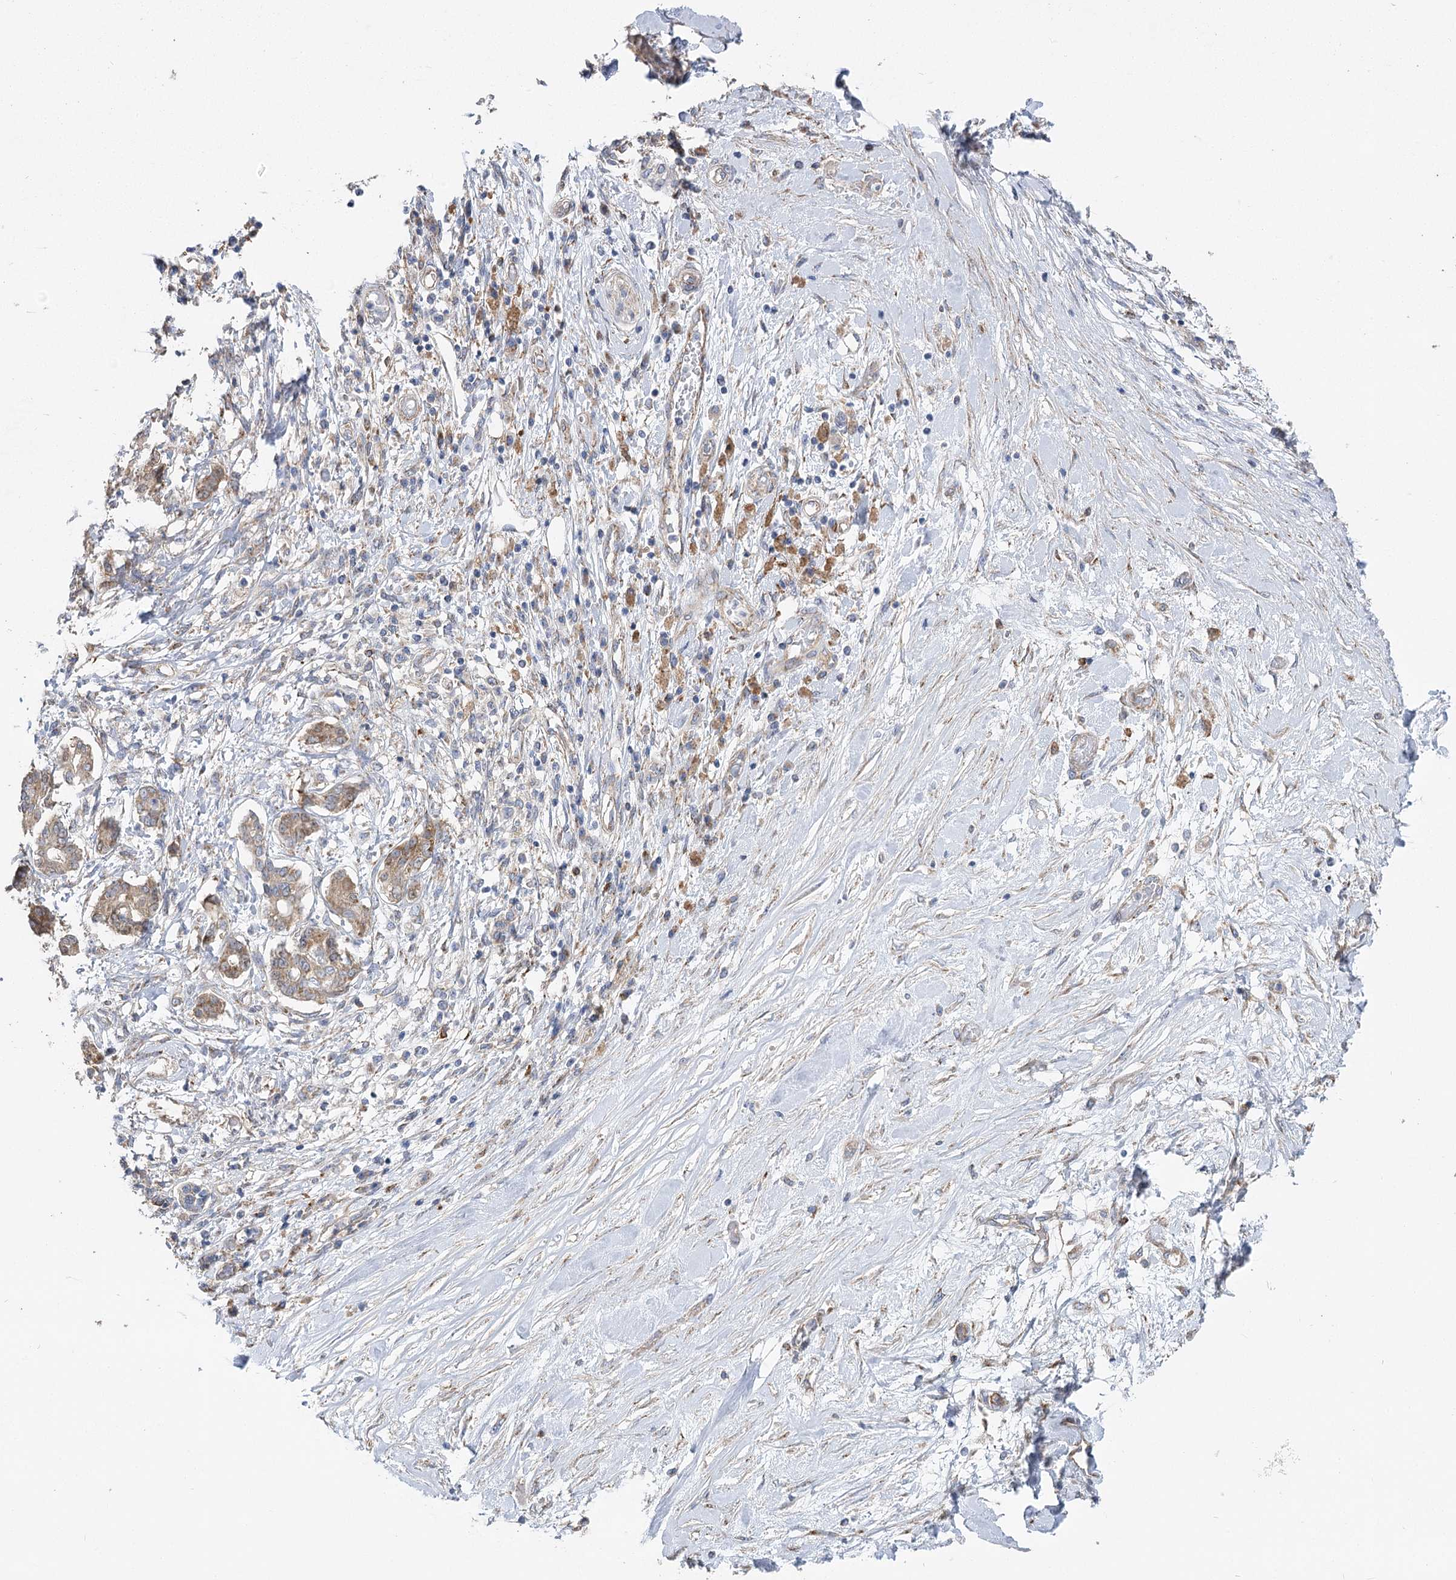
{"staining": {"intensity": "weak", "quantity": ">75%", "location": "cytoplasmic/membranous"}, "tissue": "pancreatic cancer", "cell_type": "Tumor cells", "image_type": "cancer", "snomed": [{"axis": "morphology", "description": "Inflammation, NOS"}, {"axis": "morphology", "description": "Adenocarcinoma, NOS"}, {"axis": "topography", "description": "Pancreas"}], "caption": "Protein analysis of pancreatic cancer tissue displays weak cytoplasmic/membranous positivity in approximately >75% of tumor cells.", "gene": "RMDN2", "patient": {"sex": "female", "age": 56}}